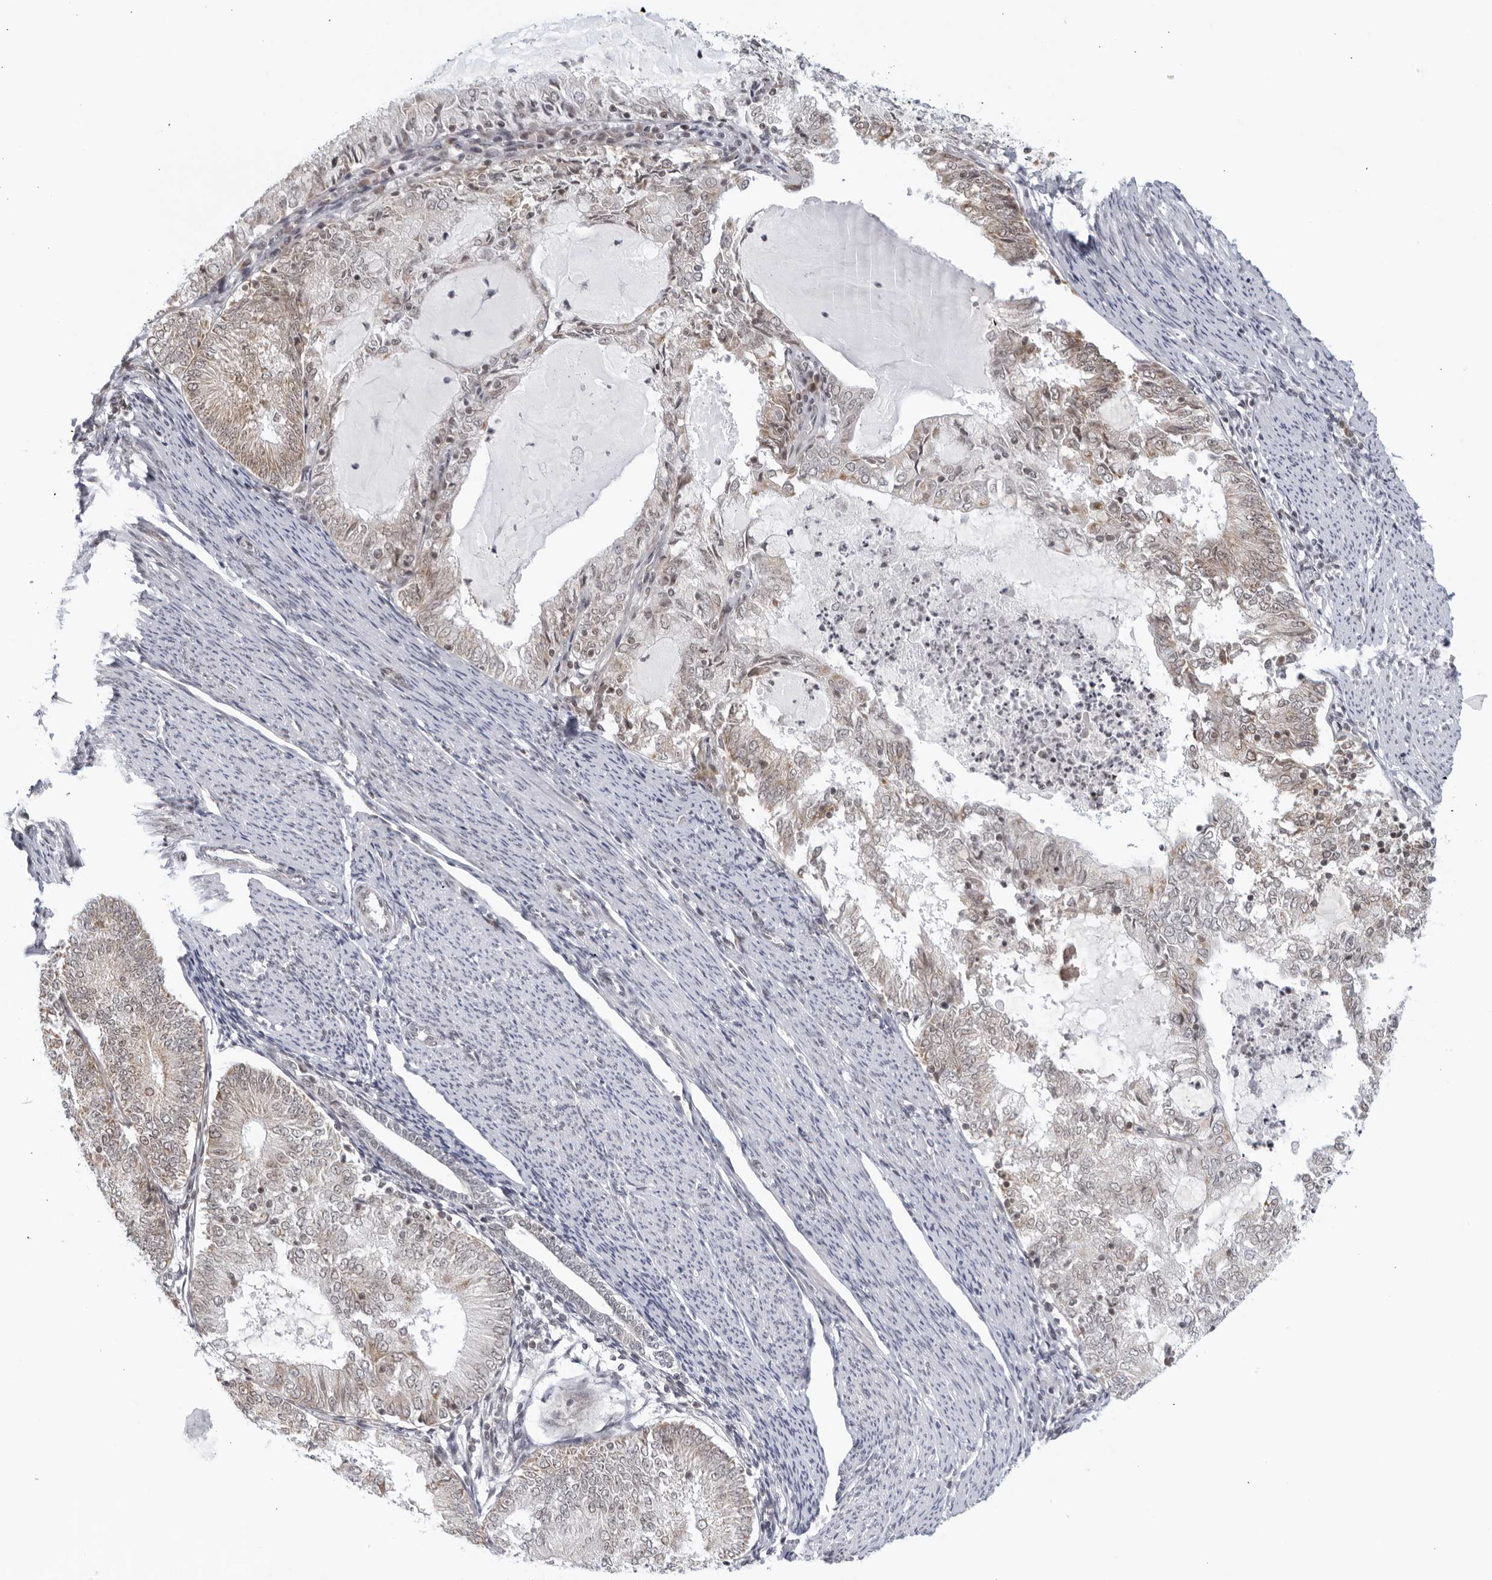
{"staining": {"intensity": "weak", "quantity": "<25%", "location": "cytoplasmic/membranous"}, "tissue": "endometrial cancer", "cell_type": "Tumor cells", "image_type": "cancer", "snomed": [{"axis": "morphology", "description": "Adenocarcinoma, NOS"}, {"axis": "topography", "description": "Endometrium"}], "caption": "IHC histopathology image of endometrial cancer (adenocarcinoma) stained for a protein (brown), which displays no staining in tumor cells.", "gene": "RAB11FIP3", "patient": {"sex": "female", "age": 57}}